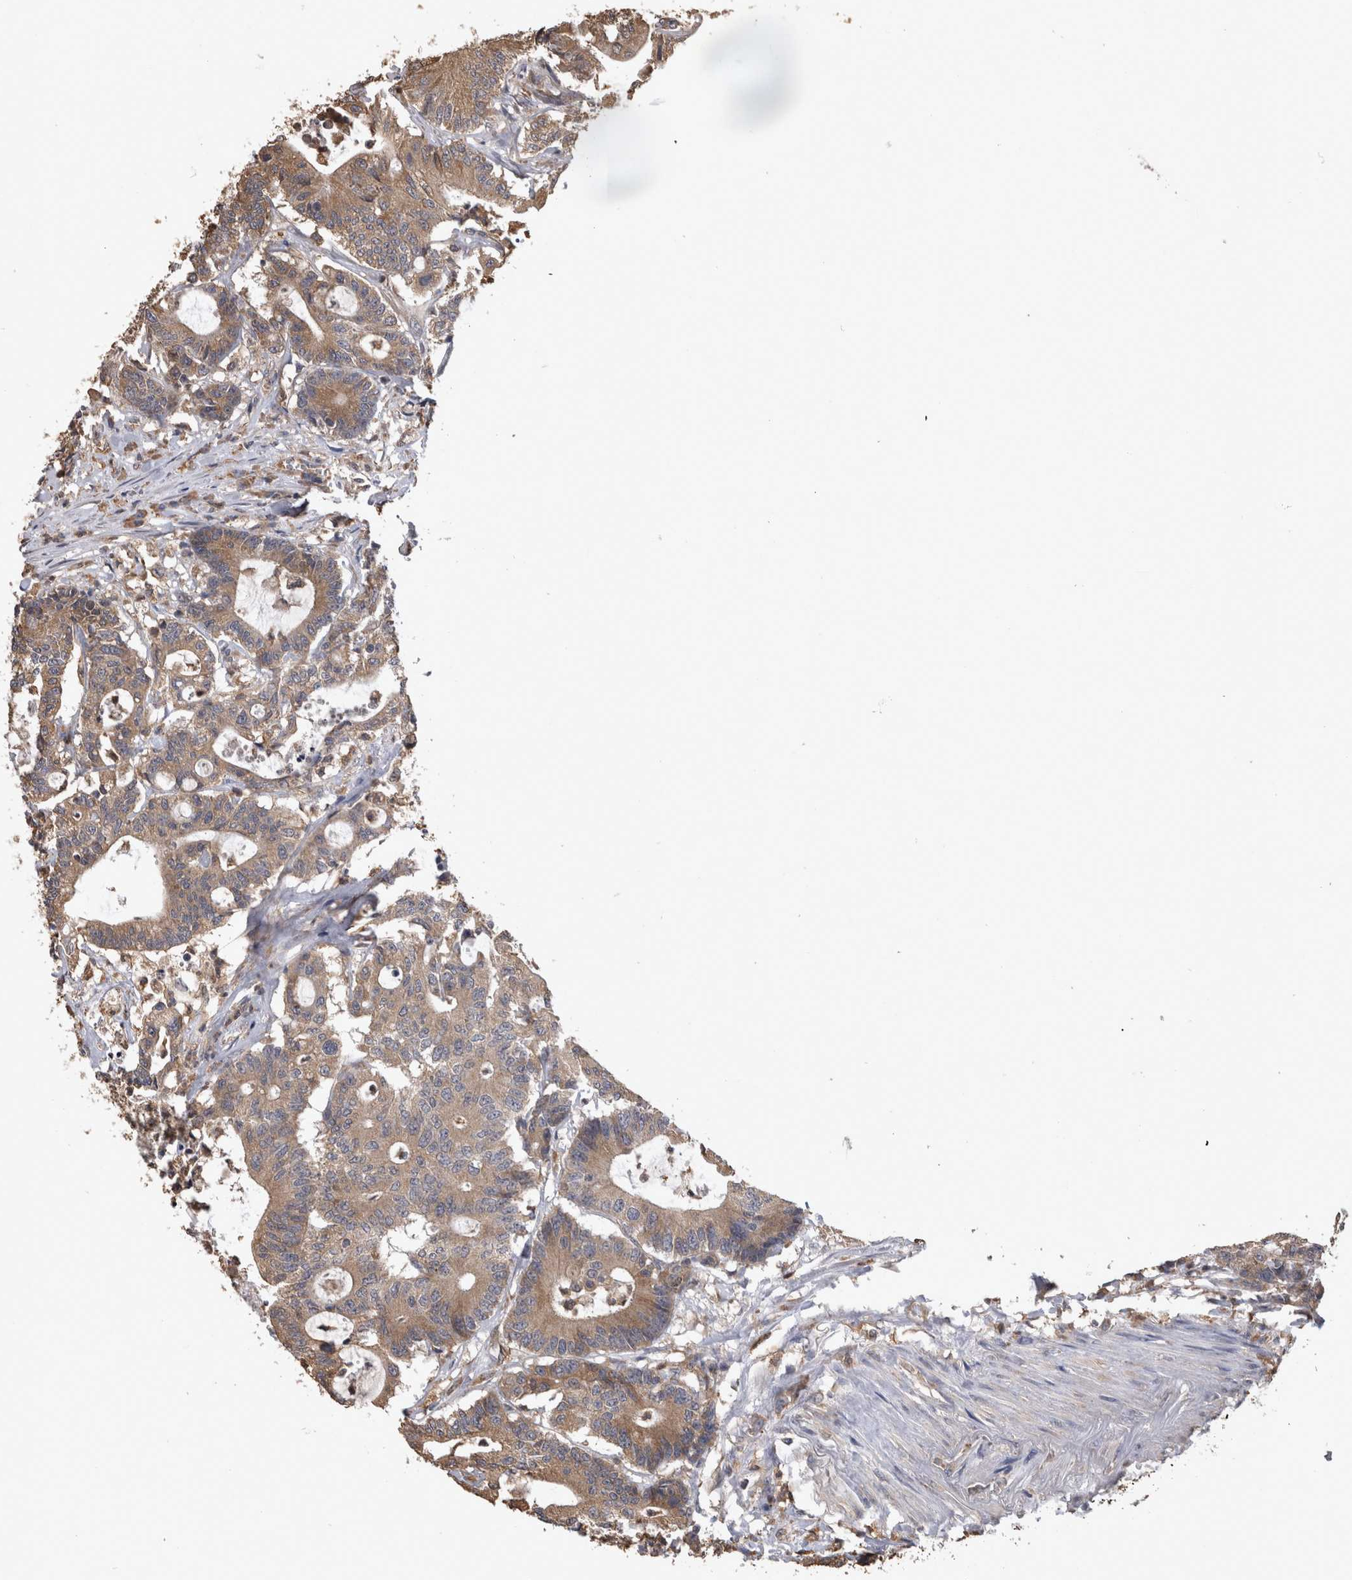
{"staining": {"intensity": "weak", "quantity": ">75%", "location": "cytoplasmic/membranous"}, "tissue": "colorectal cancer", "cell_type": "Tumor cells", "image_type": "cancer", "snomed": [{"axis": "morphology", "description": "Adenocarcinoma, NOS"}, {"axis": "topography", "description": "Colon"}], "caption": "Immunohistochemistry (IHC) image of human colorectal cancer stained for a protein (brown), which reveals low levels of weak cytoplasmic/membranous staining in about >75% of tumor cells.", "gene": "TMED7", "patient": {"sex": "female", "age": 84}}